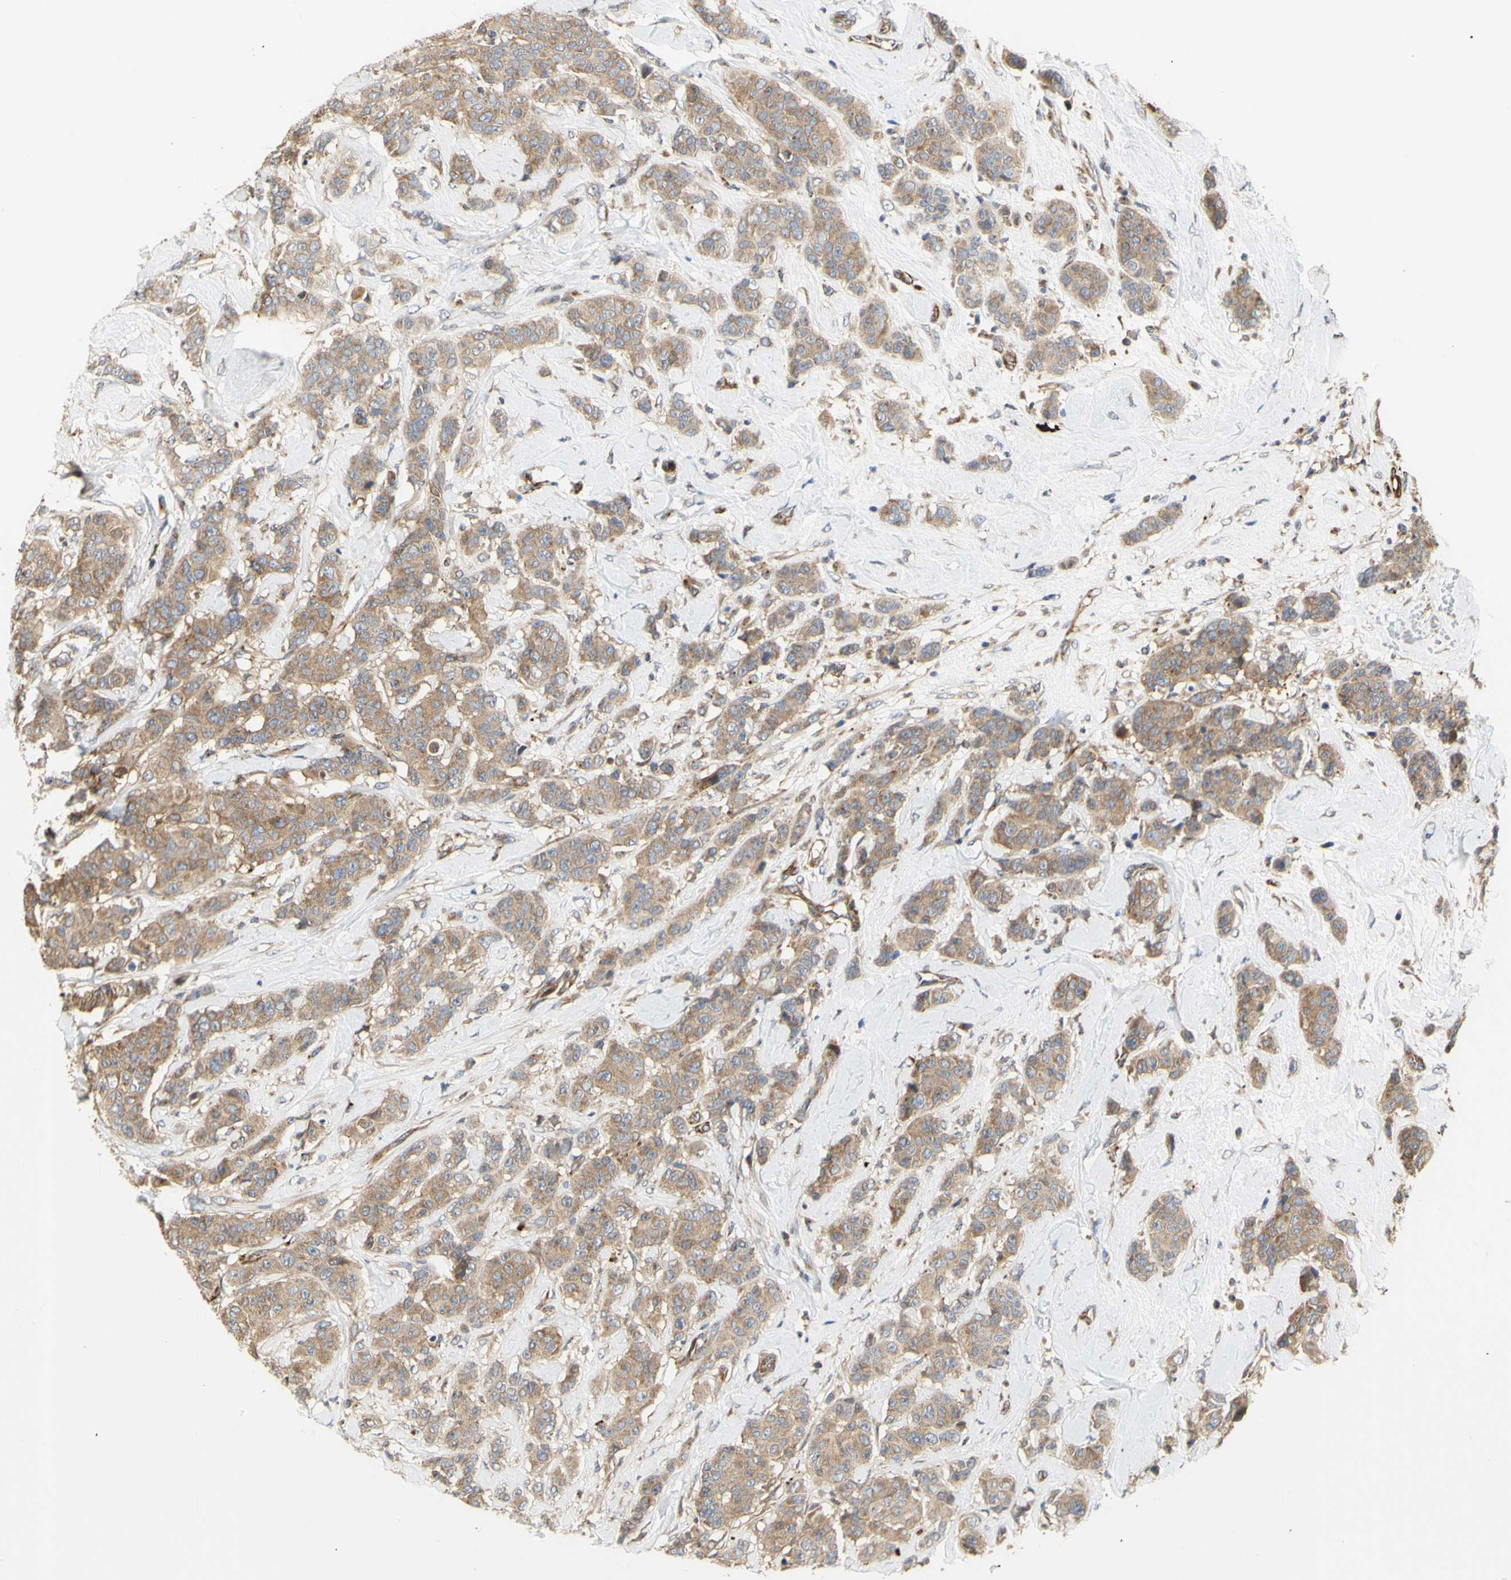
{"staining": {"intensity": "weak", "quantity": ">75%", "location": "cytoplasmic/membranous"}, "tissue": "breast cancer", "cell_type": "Tumor cells", "image_type": "cancer", "snomed": [{"axis": "morphology", "description": "Normal tissue, NOS"}, {"axis": "morphology", "description": "Duct carcinoma"}, {"axis": "topography", "description": "Breast"}], "caption": "Immunohistochemical staining of breast cancer demonstrates low levels of weak cytoplasmic/membranous protein staining in approximately >75% of tumor cells.", "gene": "TUBG2", "patient": {"sex": "female", "age": 40}}